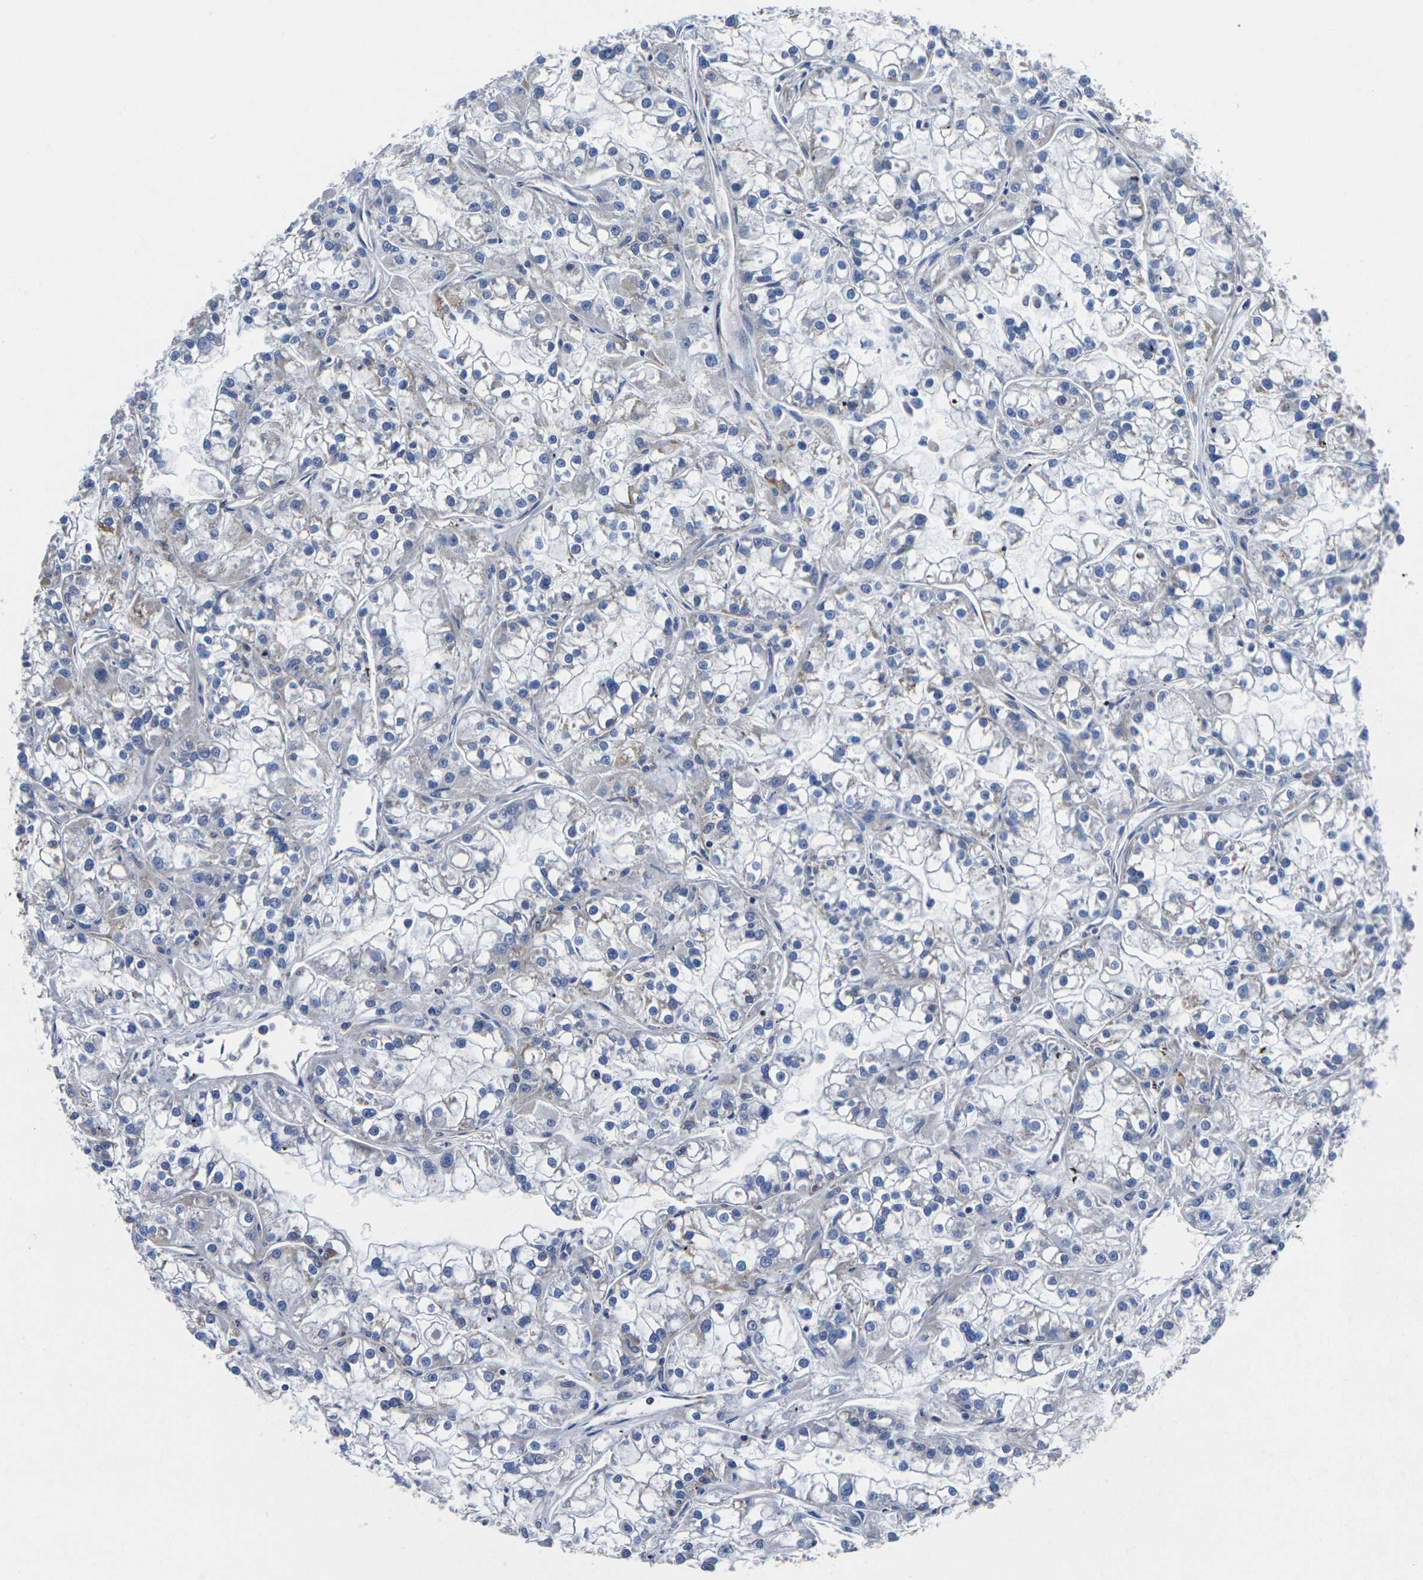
{"staining": {"intensity": "weak", "quantity": "<25%", "location": "cytoplasmic/membranous"}, "tissue": "renal cancer", "cell_type": "Tumor cells", "image_type": "cancer", "snomed": [{"axis": "morphology", "description": "Adenocarcinoma, NOS"}, {"axis": "topography", "description": "Kidney"}], "caption": "Adenocarcinoma (renal) was stained to show a protein in brown. There is no significant staining in tumor cells. (Brightfield microscopy of DAB (3,3'-diaminobenzidine) IHC at high magnification).", "gene": "GPR4", "patient": {"sex": "female", "age": 52}}